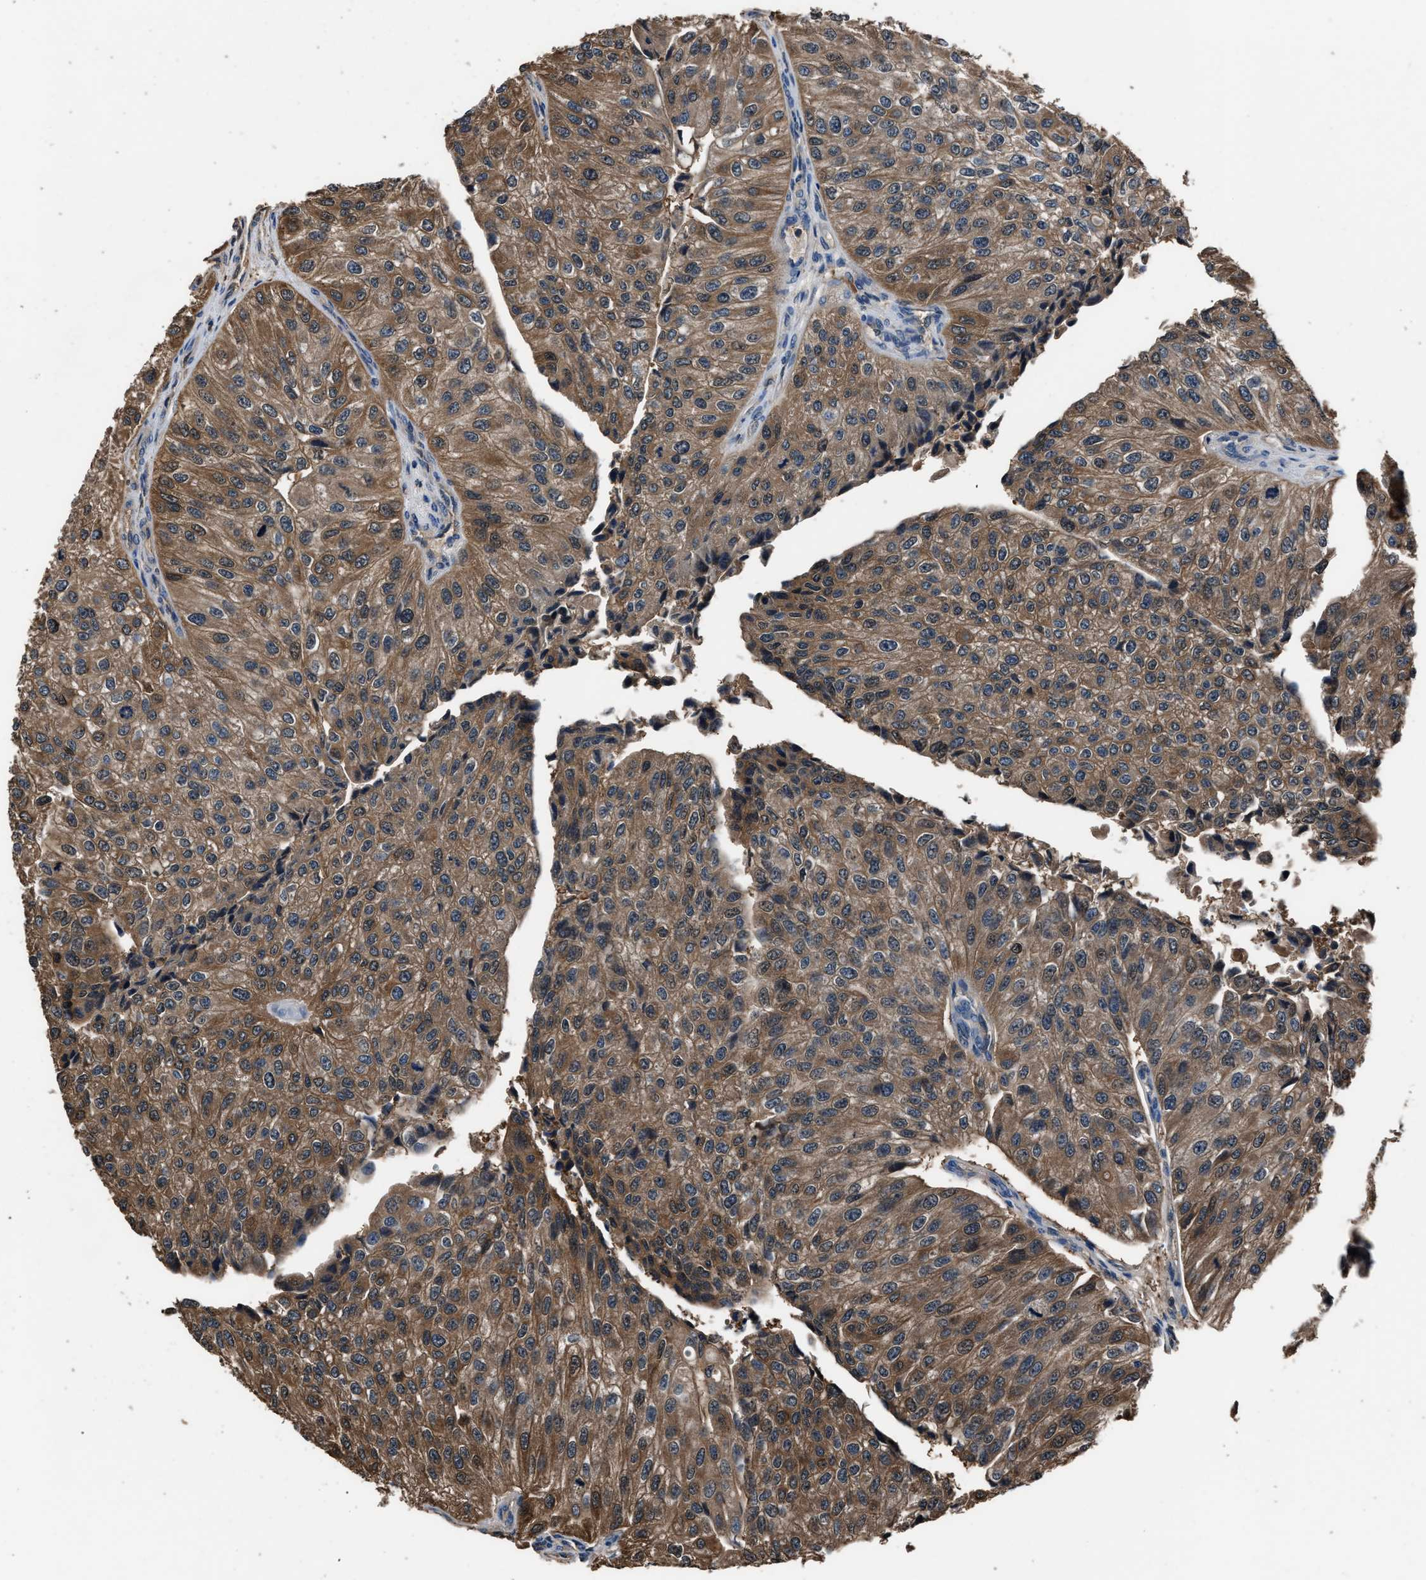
{"staining": {"intensity": "moderate", "quantity": ">75%", "location": "cytoplasmic/membranous"}, "tissue": "urothelial cancer", "cell_type": "Tumor cells", "image_type": "cancer", "snomed": [{"axis": "morphology", "description": "Urothelial carcinoma, High grade"}, {"axis": "topography", "description": "Kidney"}, {"axis": "topography", "description": "Urinary bladder"}], "caption": "Tumor cells exhibit medium levels of moderate cytoplasmic/membranous staining in approximately >75% of cells in human urothelial cancer.", "gene": "GSTP1", "patient": {"sex": "male", "age": 77}}